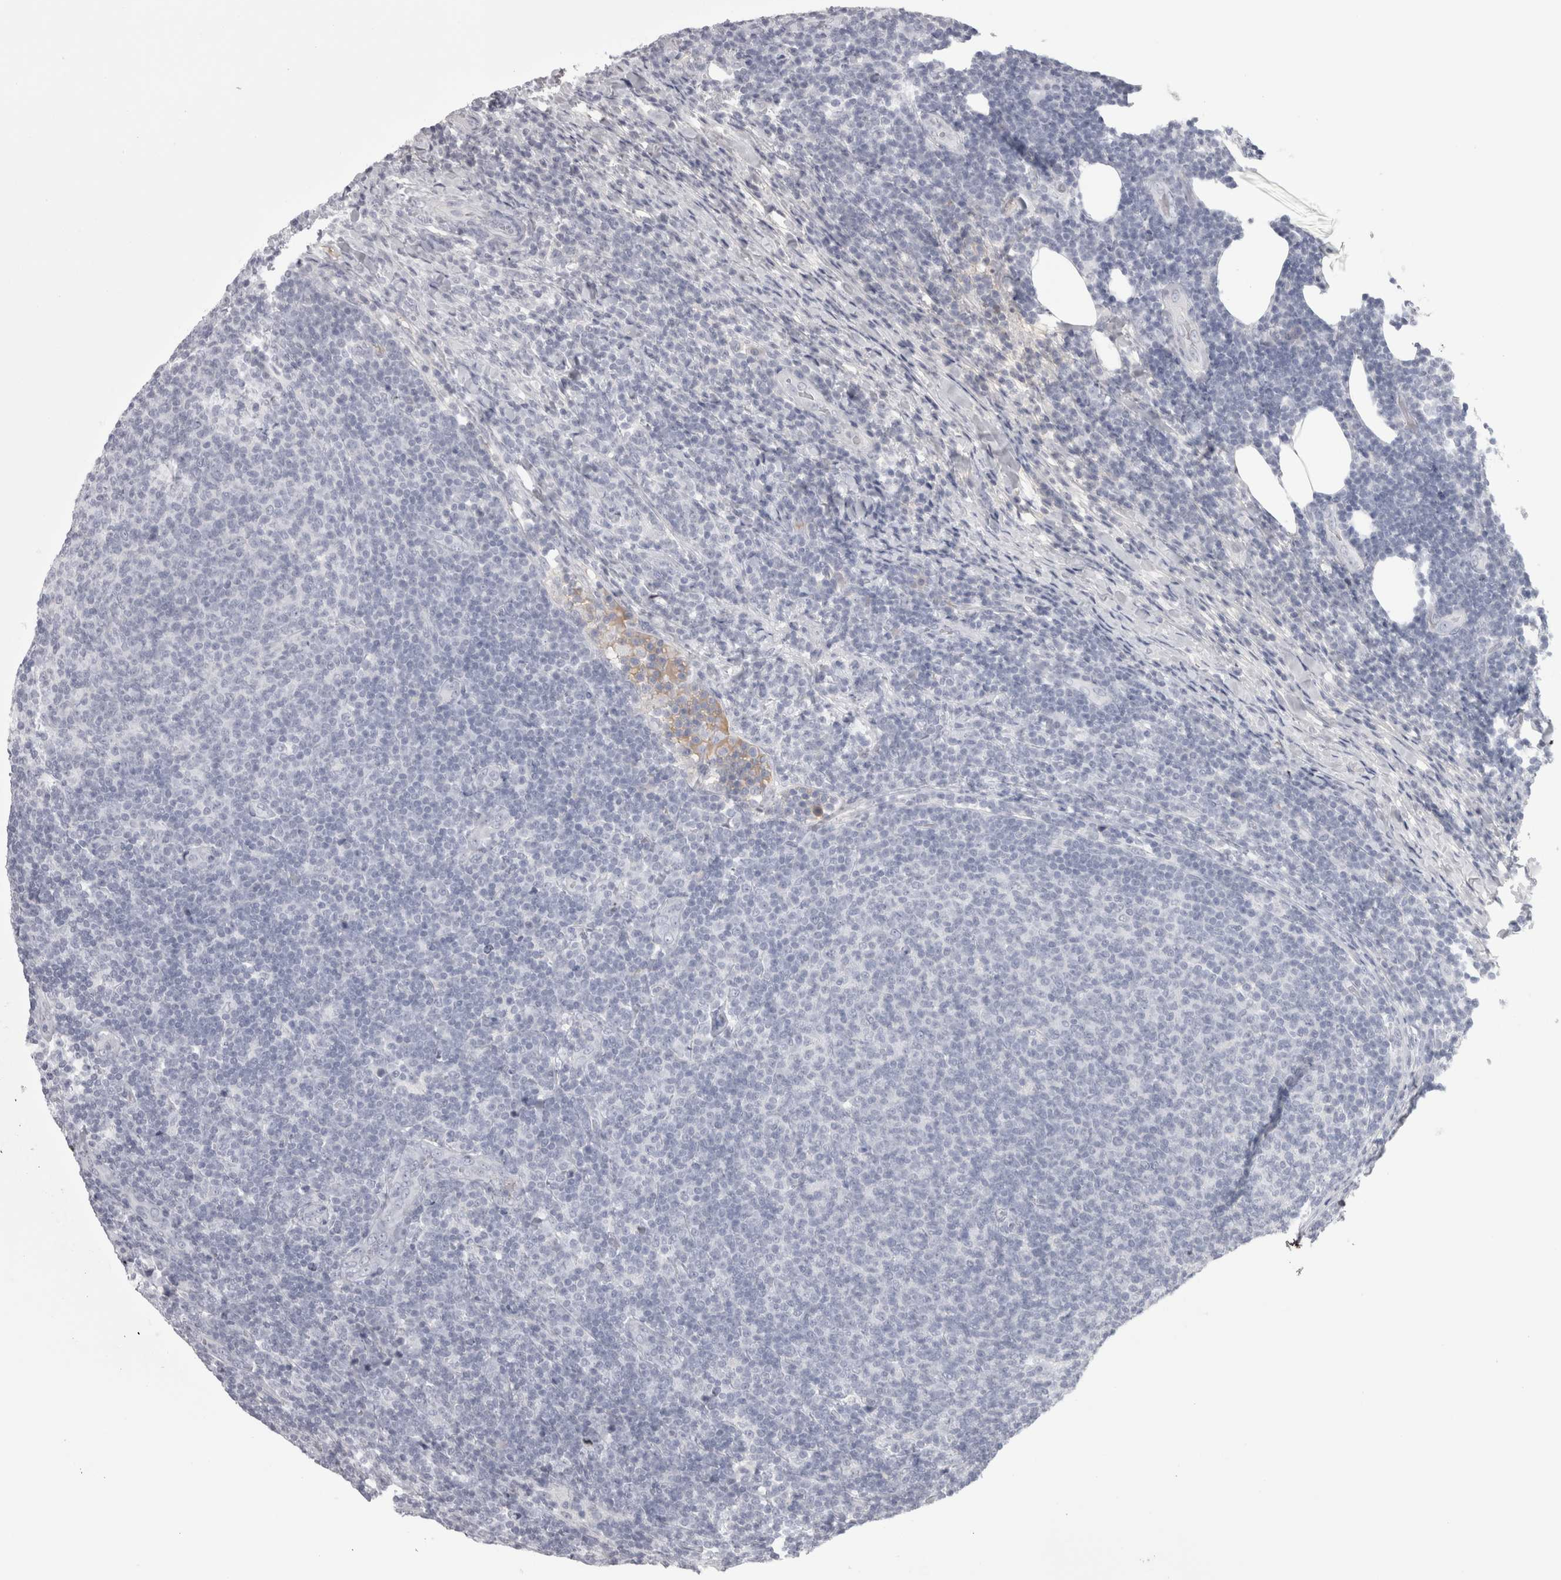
{"staining": {"intensity": "negative", "quantity": "none", "location": "none"}, "tissue": "lymphoma", "cell_type": "Tumor cells", "image_type": "cancer", "snomed": [{"axis": "morphology", "description": "Malignant lymphoma, non-Hodgkin's type, Low grade"}, {"axis": "topography", "description": "Lymph node"}], "caption": "Human malignant lymphoma, non-Hodgkin's type (low-grade) stained for a protein using IHC shows no expression in tumor cells.", "gene": "SAA4", "patient": {"sex": "male", "age": 66}}